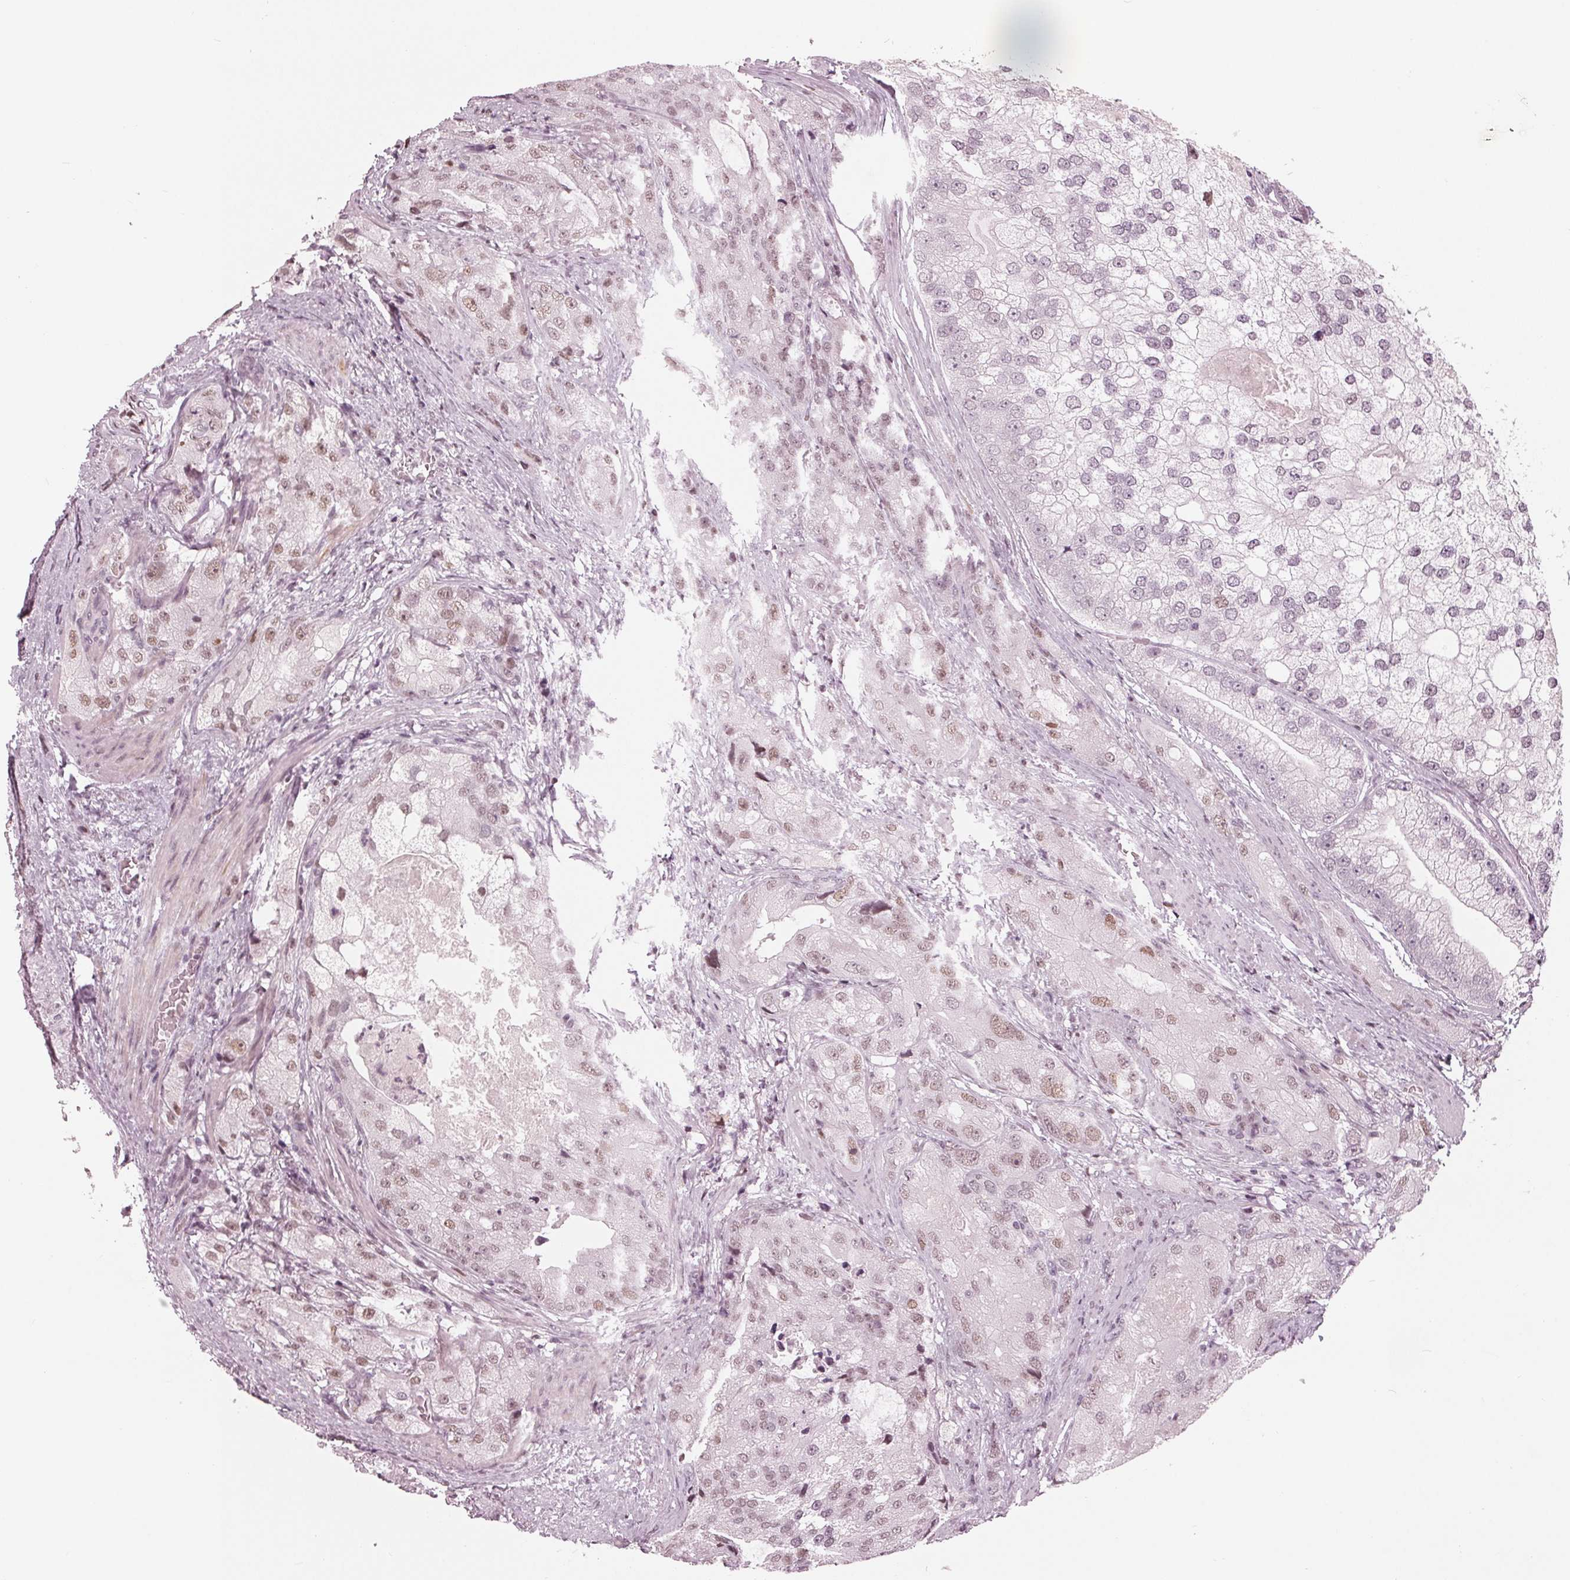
{"staining": {"intensity": "weak", "quantity": "25%-75%", "location": "nuclear"}, "tissue": "prostate cancer", "cell_type": "Tumor cells", "image_type": "cancer", "snomed": [{"axis": "morphology", "description": "Adenocarcinoma, High grade"}, {"axis": "topography", "description": "Prostate"}], "caption": "A micrograph of human prostate cancer (adenocarcinoma (high-grade)) stained for a protein exhibits weak nuclear brown staining in tumor cells.", "gene": "DNMT3L", "patient": {"sex": "male", "age": 70}}